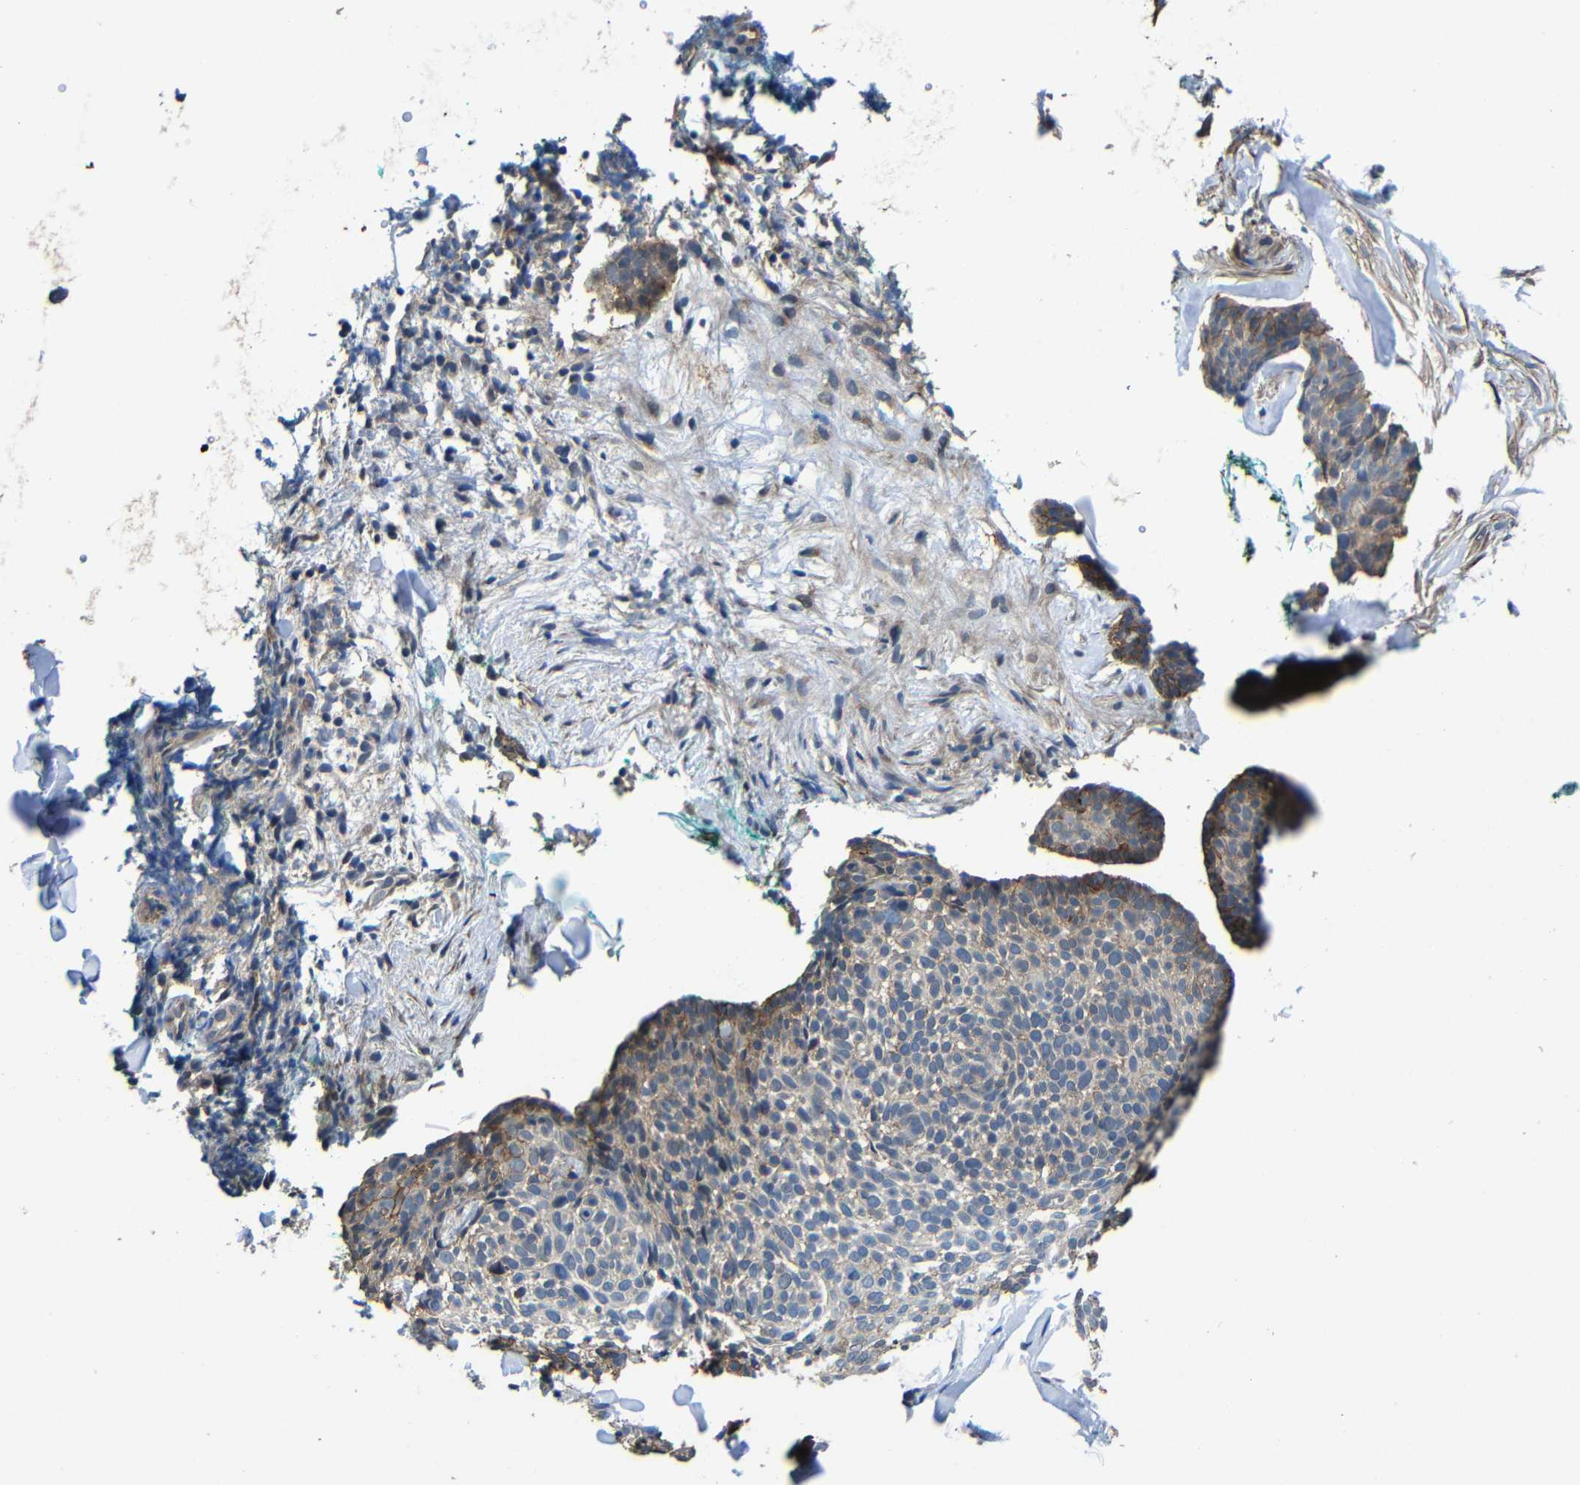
{"staining": {"intensity": "weak", "quantity": "<25%", "location": "cytoplasmic/membranous"}, "tissue": "skin cancer", "cell_type": "Tumor cells", "image_type": "cancer", "snomed": [{"axis": "morphology", "description": "Normal tissue, NOS"}, {"axis": "morphology", "description": "Basal cell carcinoma"}, {"axis": "topography", "description": "Skin"}], "caption": "The immunohistochemistry micrograph has no significant expression in tumor cells of skin cancer (basal cell carcinoma) tissue.", "gene": "ZNF90", "patient": {"sex": "female", "age": 57}}